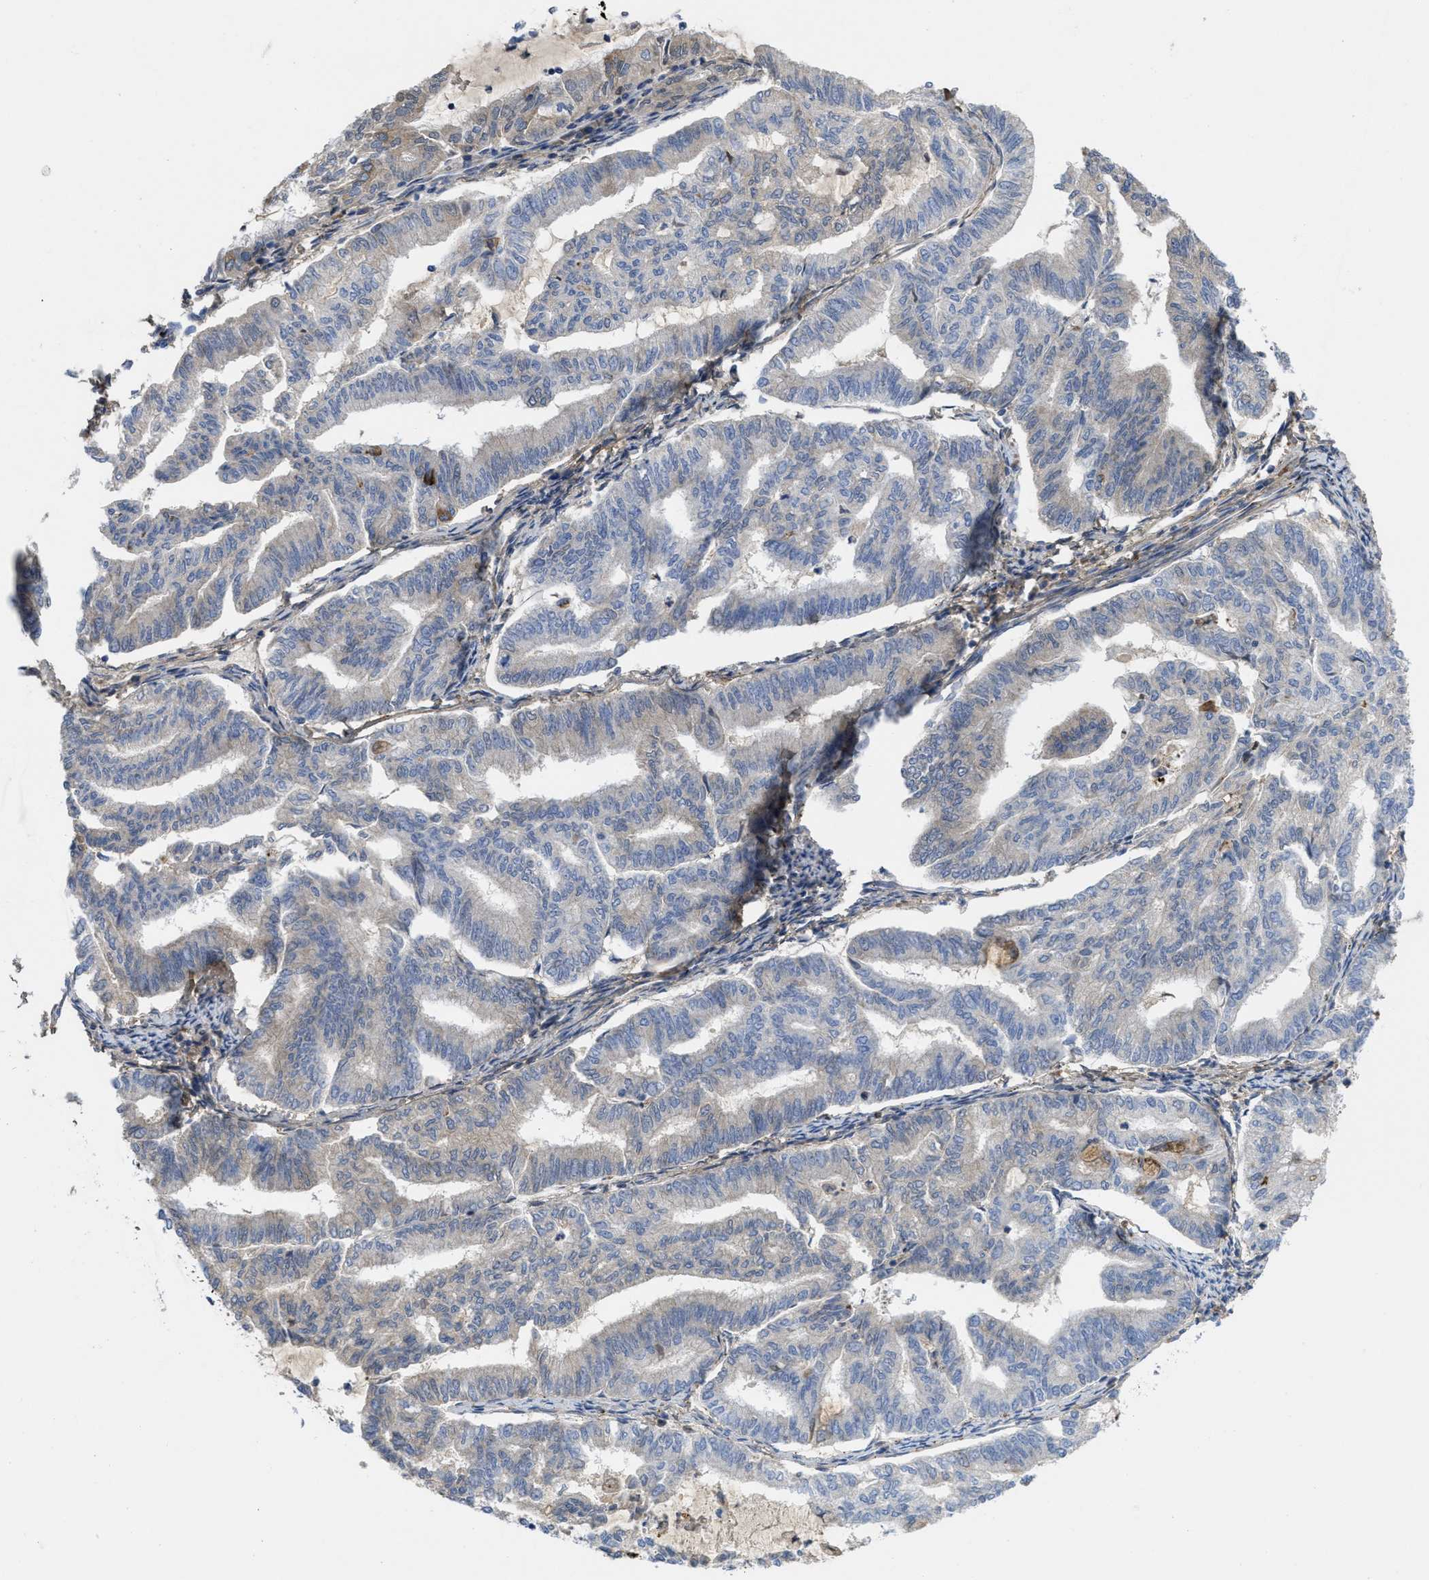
{"staining": {"intensity": "weak", "quantity": "<25%", "location": "cytoplasmic/membranous"}, "tissue": "endometrial cancer", "cell_type": "Tumor cells", "image_type": "cancer", "snomed": [{"axis": "morphology", "description": "Adenocarcinoma, NOS"}, {"axis": "topography", "description": "Endometrium"}], "caption": "The photomicrograph shows no staining of tumor cells in adenocarcinoma (endometrial).", "gene": "ZNF70", "patient": {"sex": "female", "age": 79}}